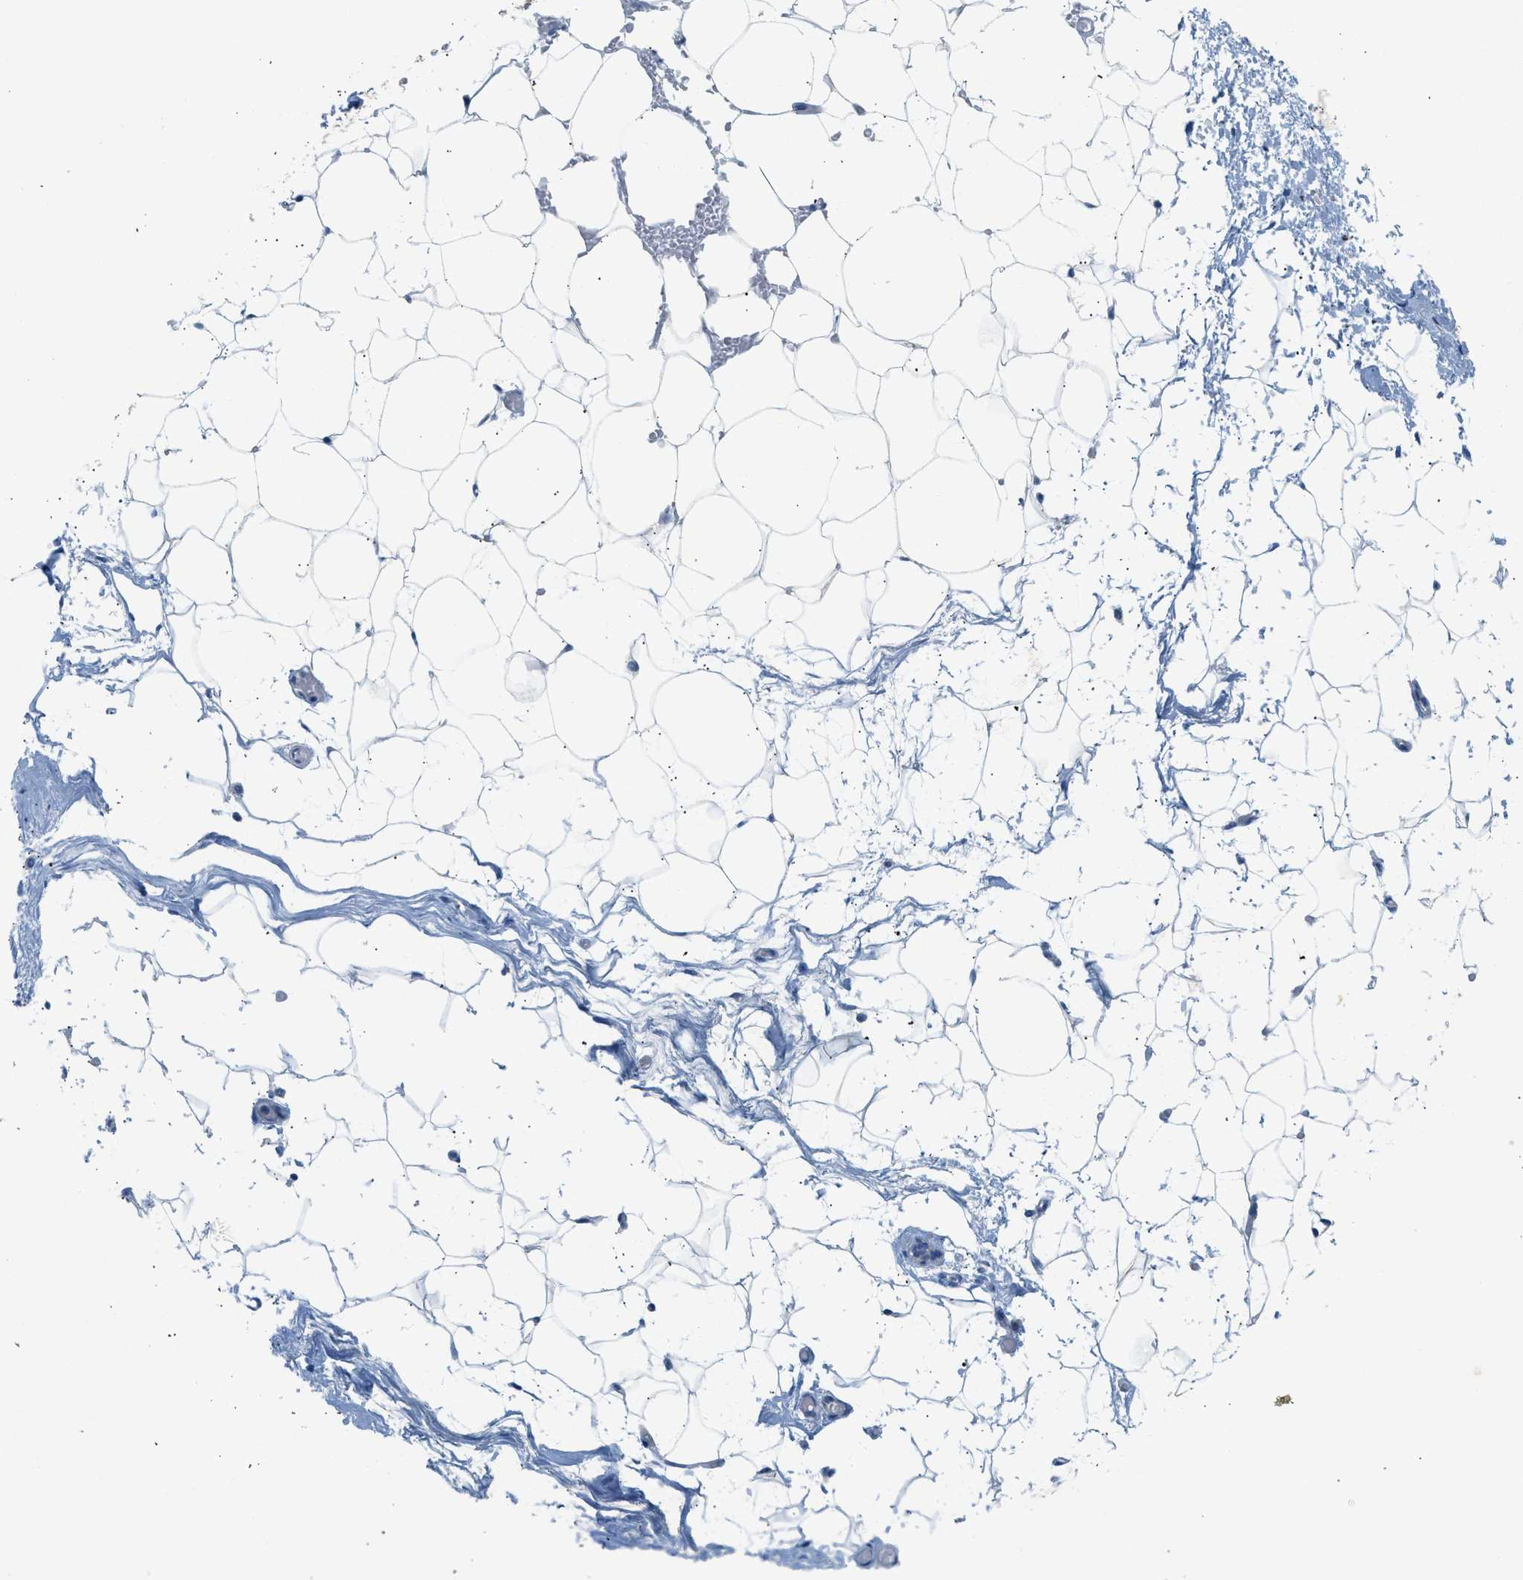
{"staining": {"intensity": "negative", "quantity": "none", "location": "none"}, "tissue": "adipose tissue", "cell_type": "Adipocytes", "image_type": "normal", "snomed": [{"axis": "morphology", "description": "Normal tissue, NOS"}, {"axis": "topography", "description": "Breast"}, {"axis": "topography", "description": "Soft tissue"}], "caption": "DAB immunohistochemical staining of normal human adipose tissue shows no significant positivity in adipocytes. (DAB (3,3'-diaminobenzidine) immunohistochemistry, high magnification).", "gene": "NDUFS8", "patient": {"sex": "female", "age": 75}}